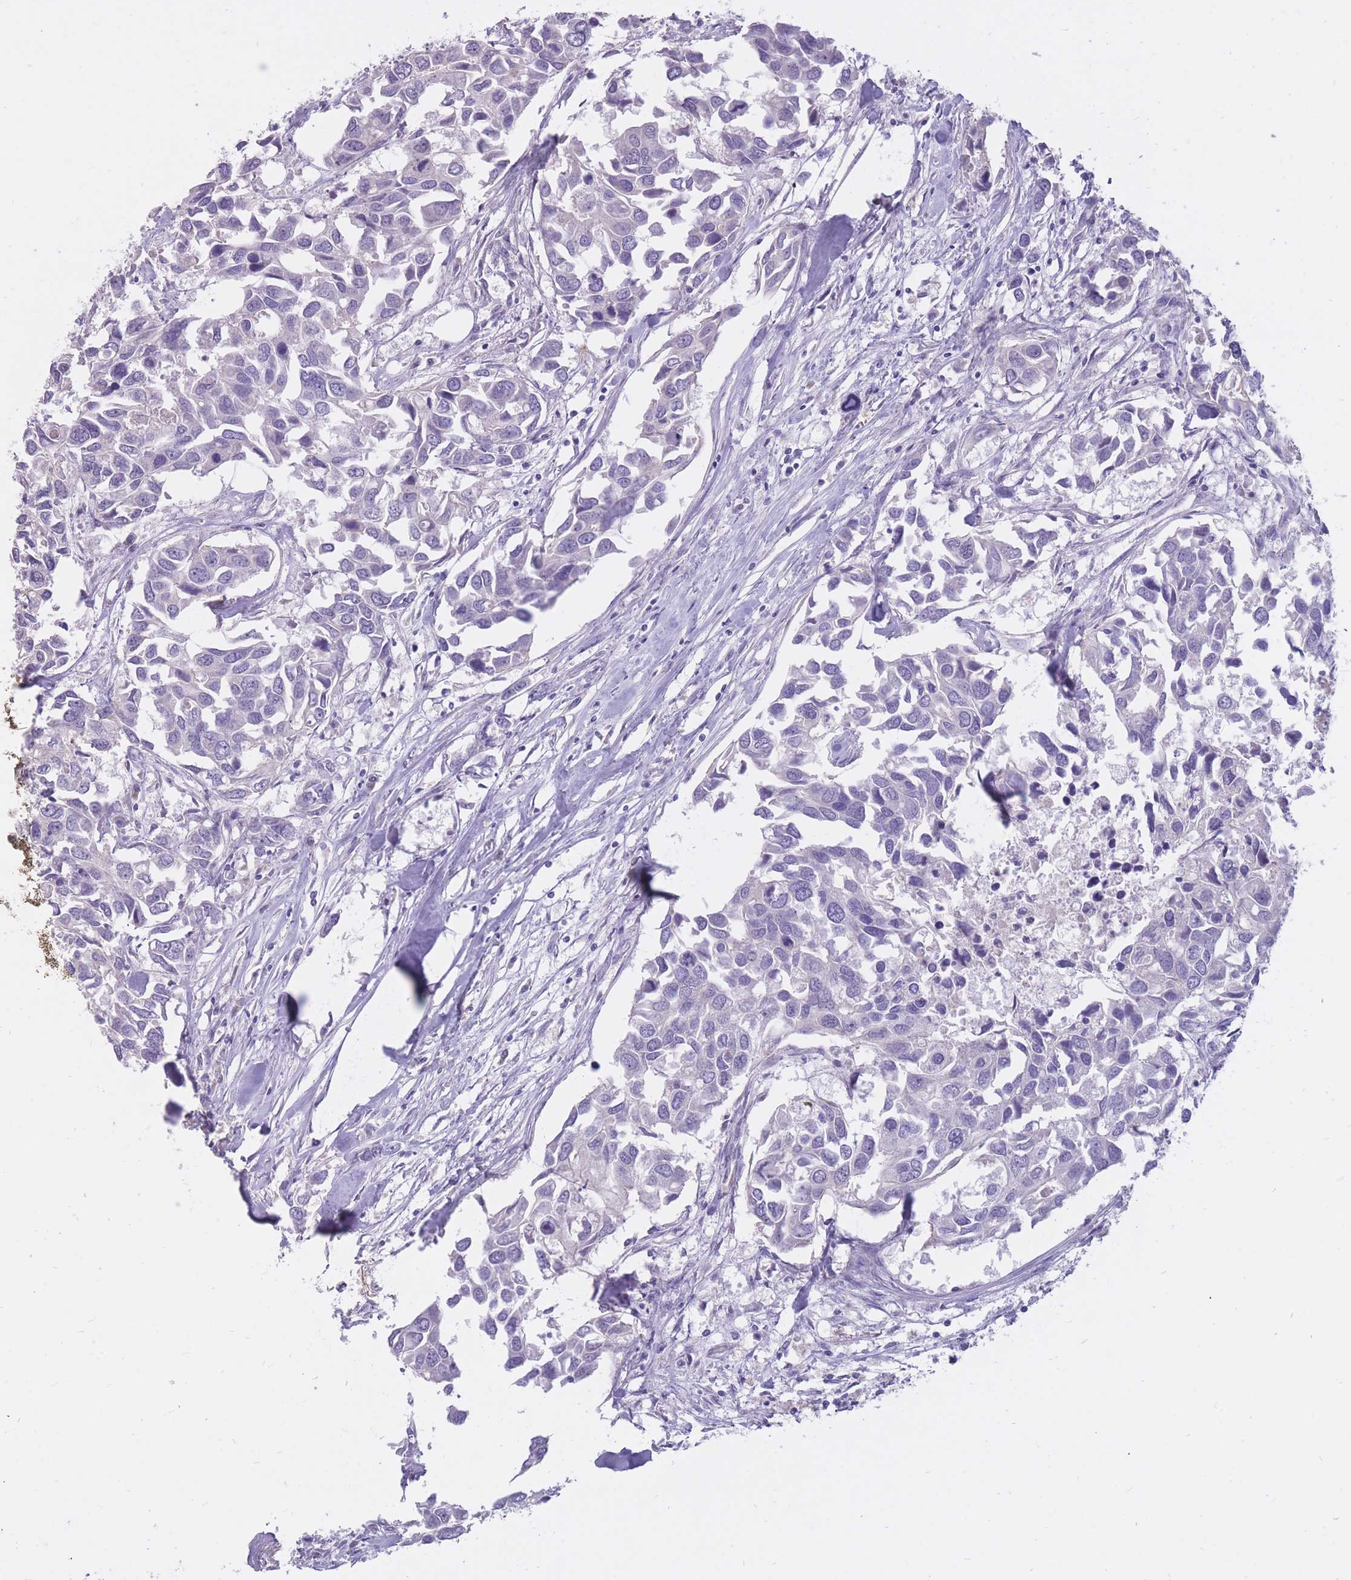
{"staining": {"intensity": "negative", "quantity": "none", "location": "none"}, "tissue": "breast cancer", "cell_type": "Tumor cells", "image_type": "cancer", "snomed": [{"axis": "morphology", "description": "Duct carcinoma"}, {"axis": "topography", "description": "Breast"}], "caption": "Immunohistochemical staining of infiltrating ductal carcinoma (breast) exhibits no significant expression in tumor cells. The staining was performed using DAB (3,3'-diaminobenzidine) to visualize the protein expression in brown, while the nuclei were stained in blue with hematoxylin (Magnification: 20x).", "gene": "RNF170", "patient": {"sex": "female", "age": 83}}